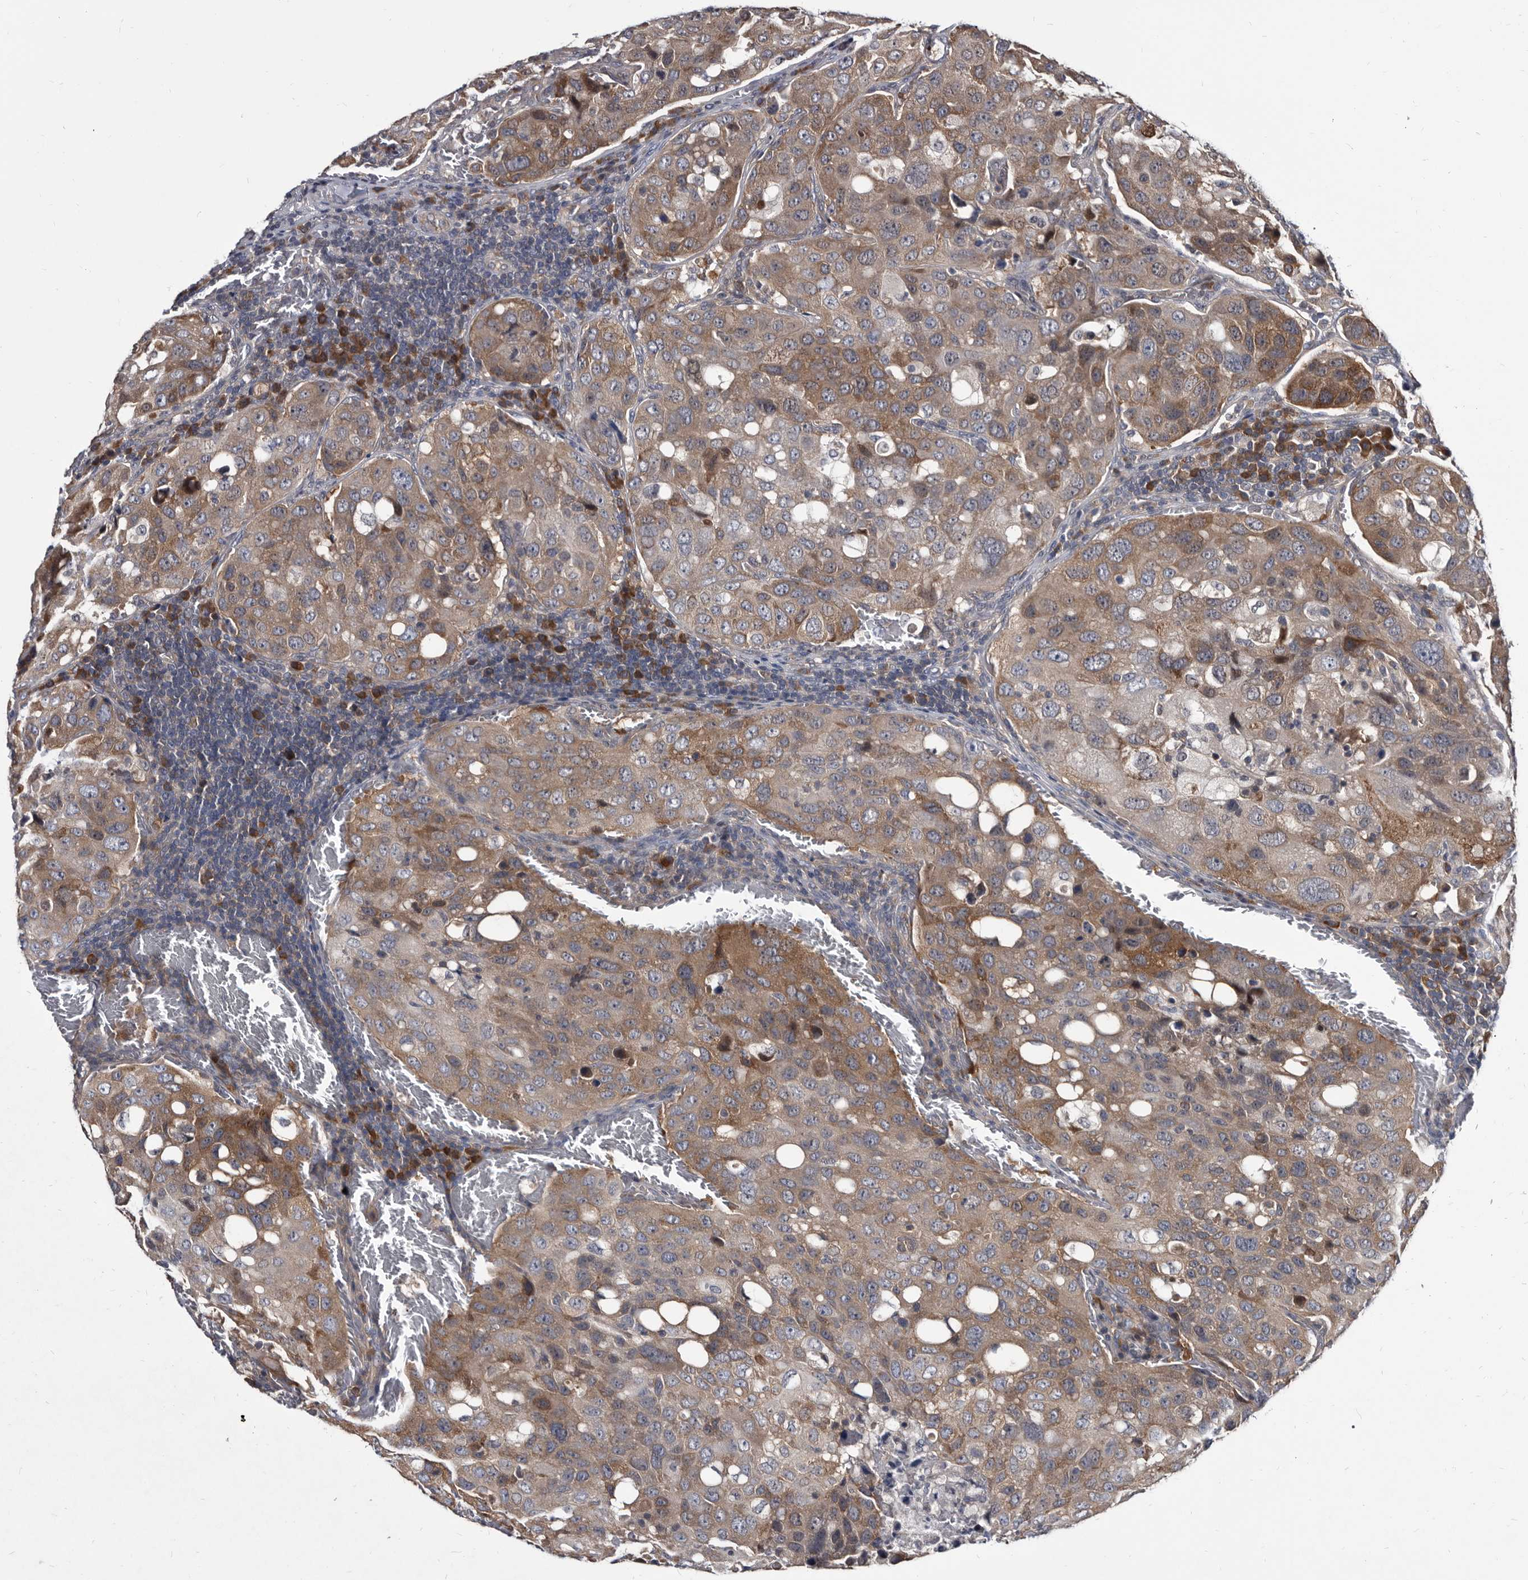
{"staining": {"intensity": "moderate", "quantity": "25%-75%", "location": "cytoplasmic/membranous"}, "tissue": "urothelial cancer", "cell_type": "Tumor cells", "image_type": "cancer", "snomed": [{"axis": "morphology", "description": "Urothelial carcinoma, High grade"}, {"axis": "topography", "description": "Lymph node"}, {"axis": "topography", "description": "Urinary bladder"}], "caption": "High-grade urothelial carcinoma stained with a brown dye exhibits moderate cytoplasmic/membranous positive positivity in approximately 25%-75% of tumor cells.", "gene": "ABCF2", "patient": {"sex": "male", "age": 51}}